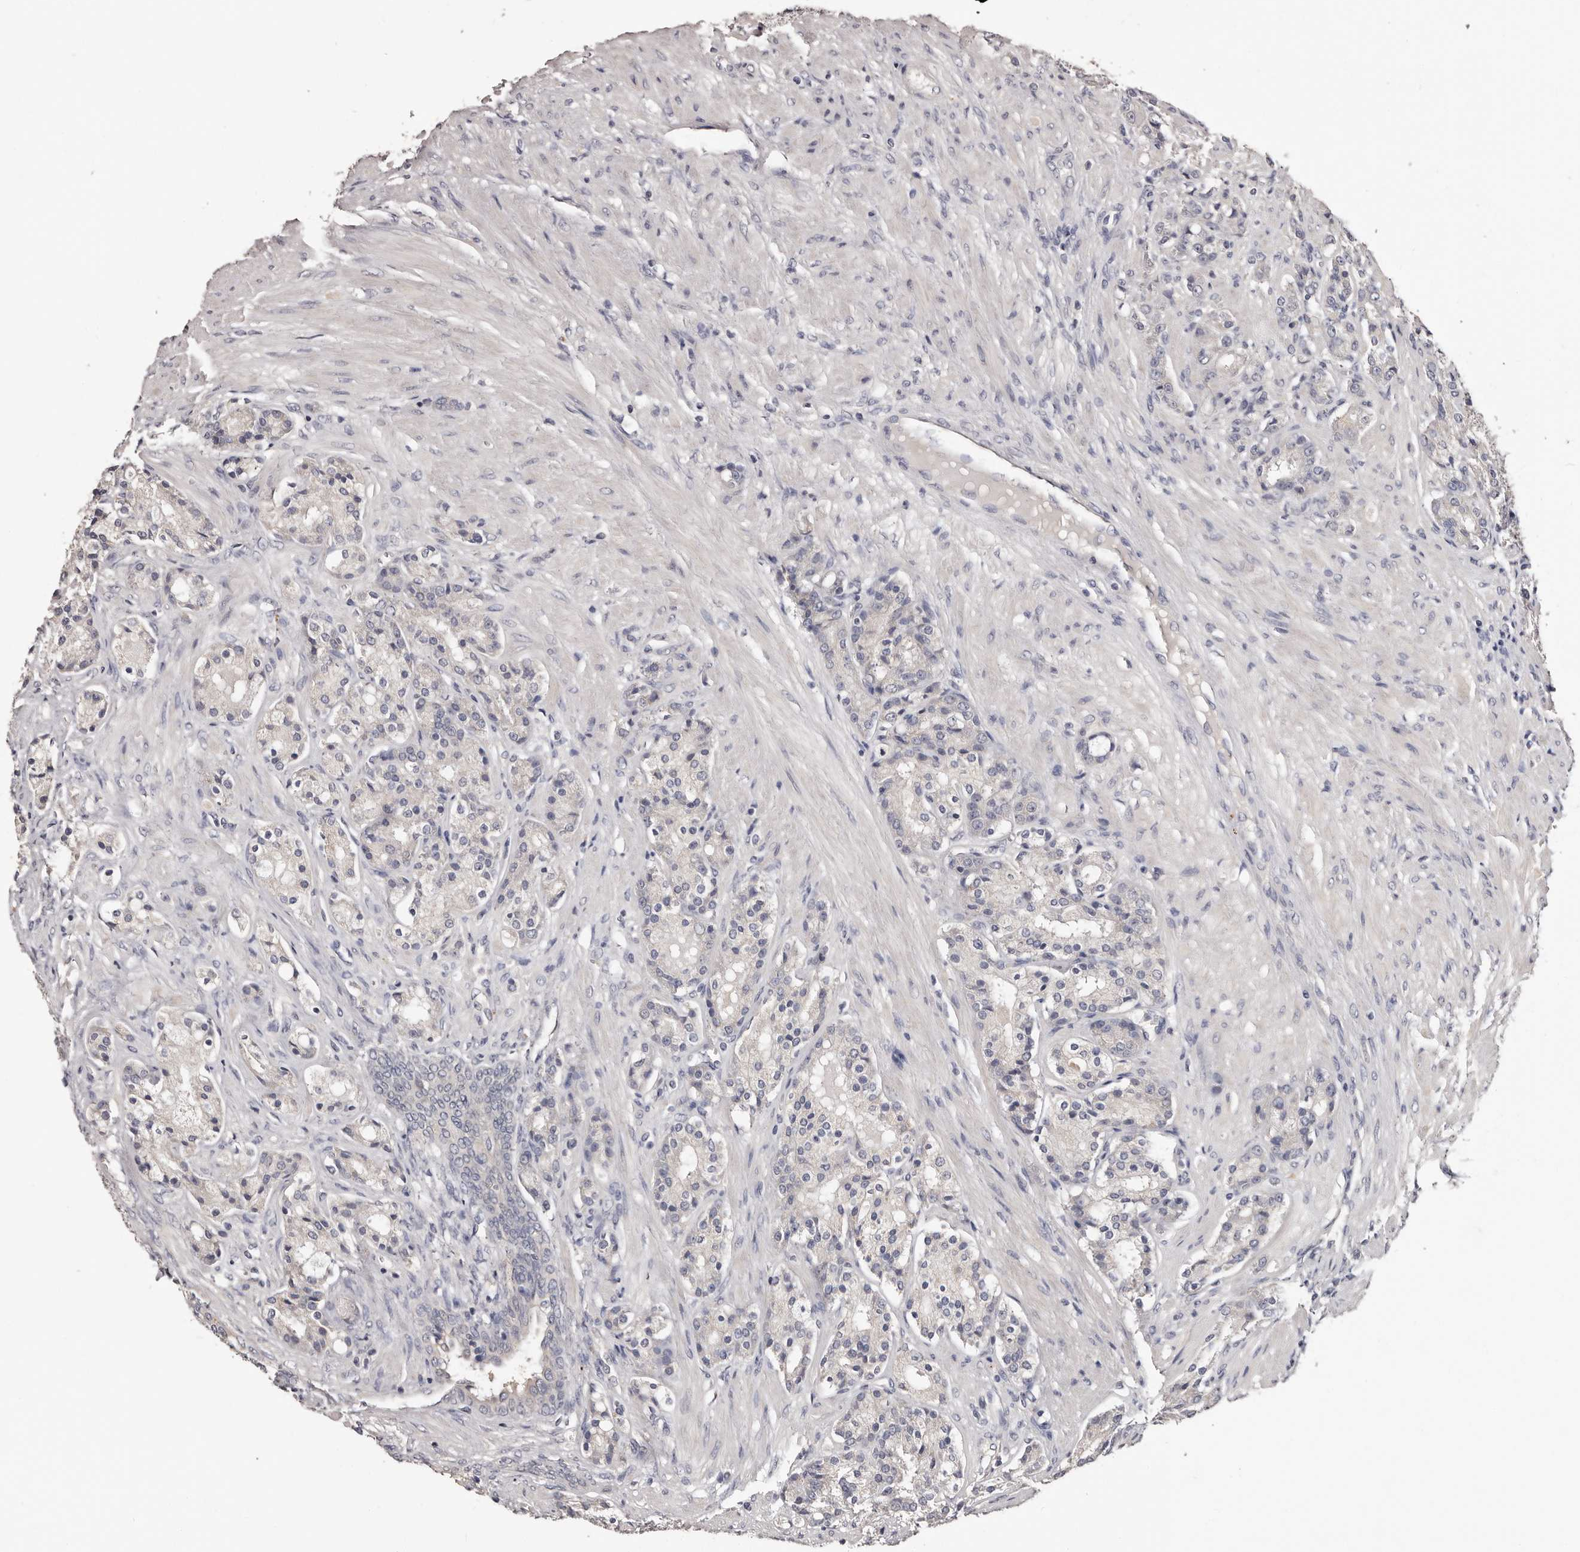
{"staining": {"intensity": "negative", "quantity": "none", "location": "none"}, "tissue": "prostate cancer", "cell_type": "Tumor cells", "image_type": "cancer", "snomed": [{"axis": "morphology", "description": "Adenocarcinoma, High grade"}, {"axis": "topography", "description": "Prostate"}], "caption": "Immunohistochemistry (IHC) histopathology image of high-grade adenocarcinoma (prostate) stained for a protein (brown), which shows no expression in tumor cells.", "gene": "ETNK1", "patient": {"sex": "male", "age": 60}}